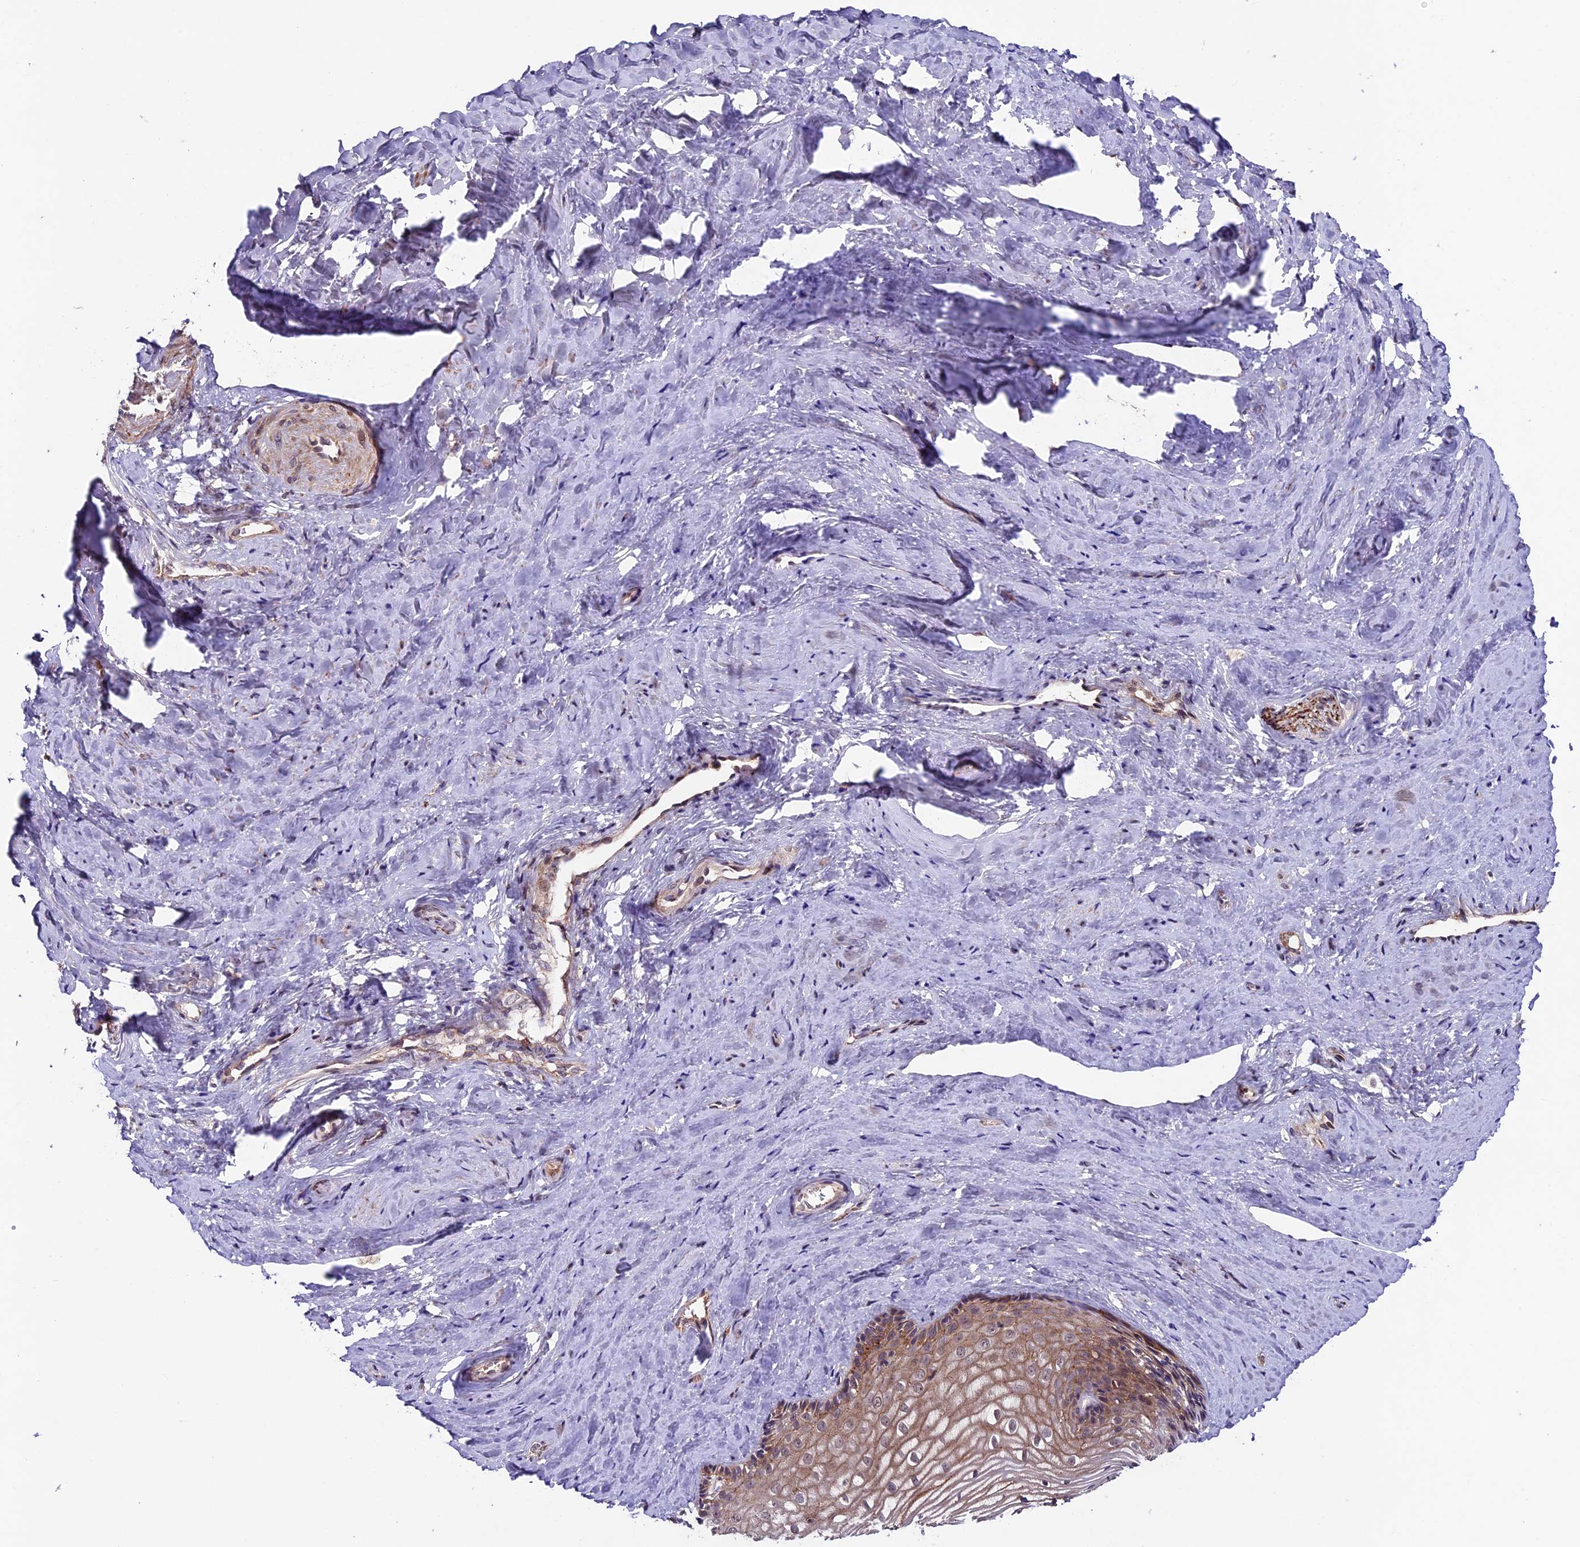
{"staining": {"intensity": "moderate", "quantity": ">75%", "location": "cytoplasmic/membranous,nuclear"}, "tissue": "vagina", "cell_type": "Squamous epithelial cells", "image_type": "normal", "snomed": [{"axis": "morphology", "description": "Normal tissue, NOS"}, {"axis": "topography", "description": "Vagina"}, {"axis": "topography", "description": "Cervix"}], "caption": "Protein expression analysis of benign vagina shows moderate cytoplasmic/membranous,nuclear positivity in about >75% of squamous epithelial cells.", "gene": "SIPA1L3", "patient": {"sex": "female", "age": 40}}